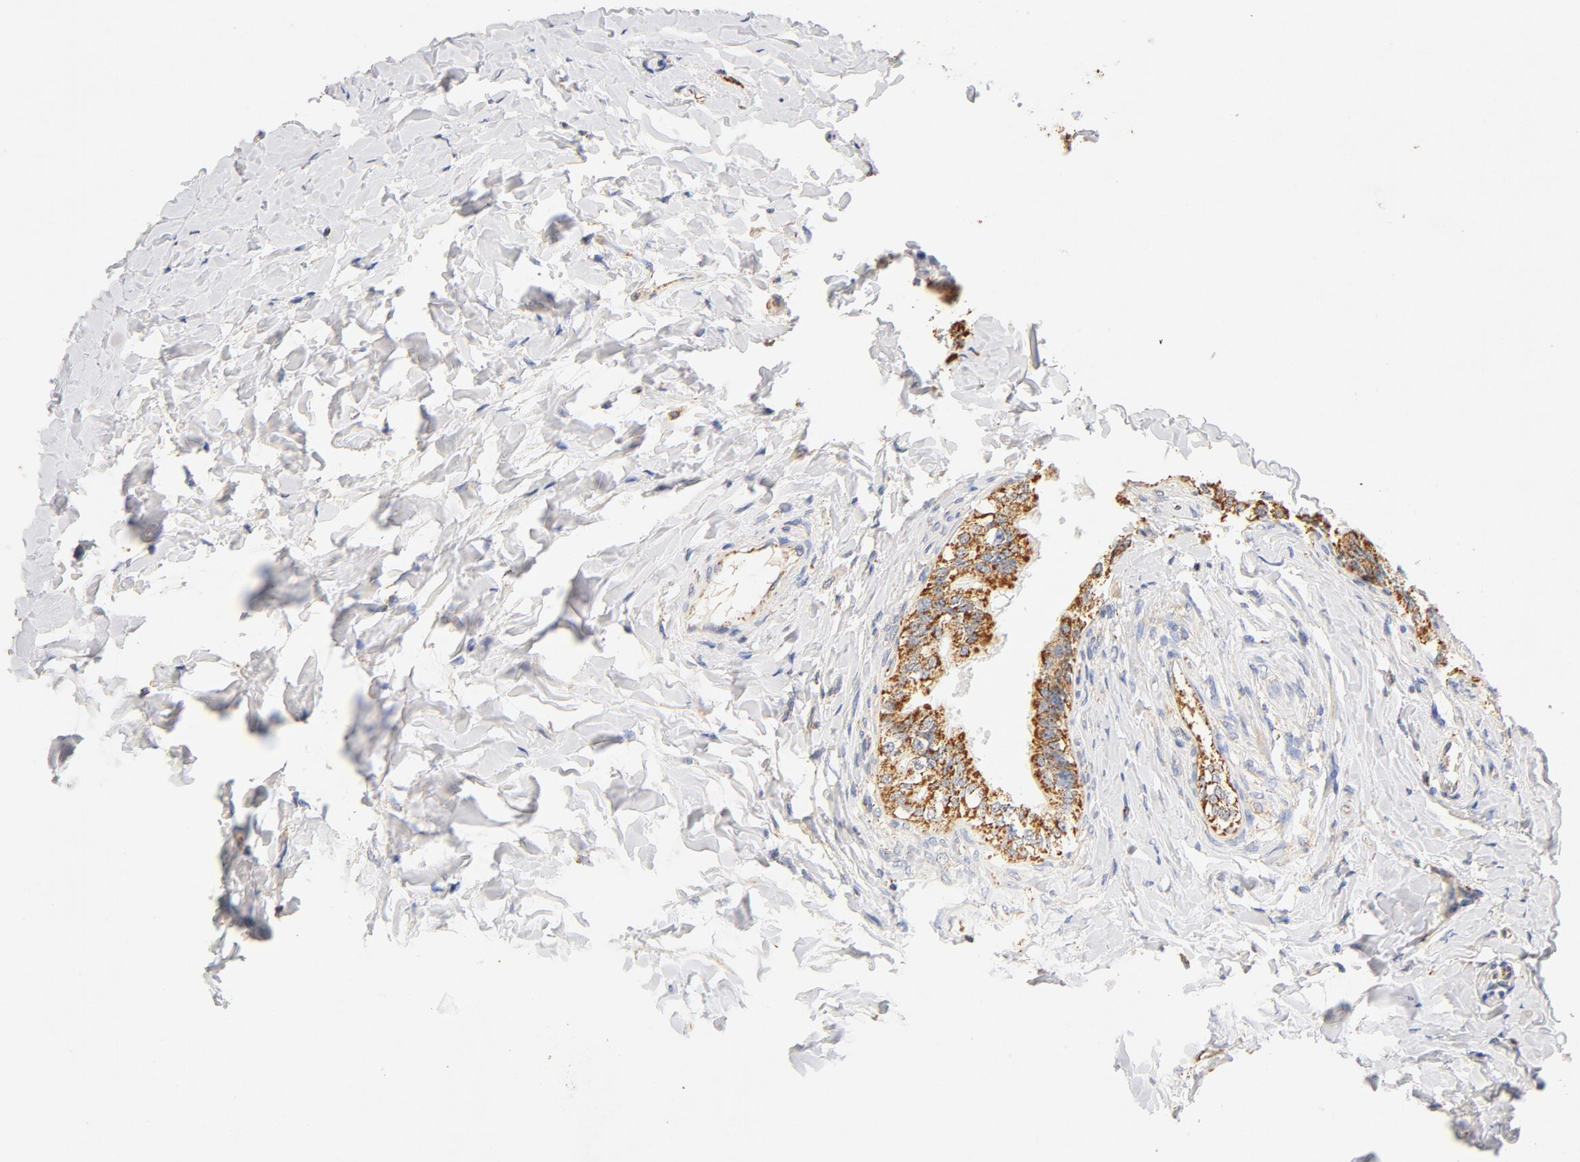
{"staining": {"intensity": "moderate", "quantity": ">75%", "location": "cytoplasmic/membranous"}, "tissue": "epididymis", "cell_type": "Glandular cells", "image_type": "normal", "snomed": [{"axis": "morphology", "description": "Normal tissue, NOS"}, {"axis": "topography", "description": "Soft tissue"}, {"axis": "topography", "description": "Epididymis"}], "caption": "An IHC photomicrograph of benign tissue is shown. Protein staining in brown labels moderate cytoplasmic/membranous positivity in epididymis within glandular cells. The staining is performed using DAB brown chromogen to label protein expression. The nuclei are counter-stained blue using hematoxylin.", "gene": "COX4I1", "patient": {"sex": "male", "age": 26}}